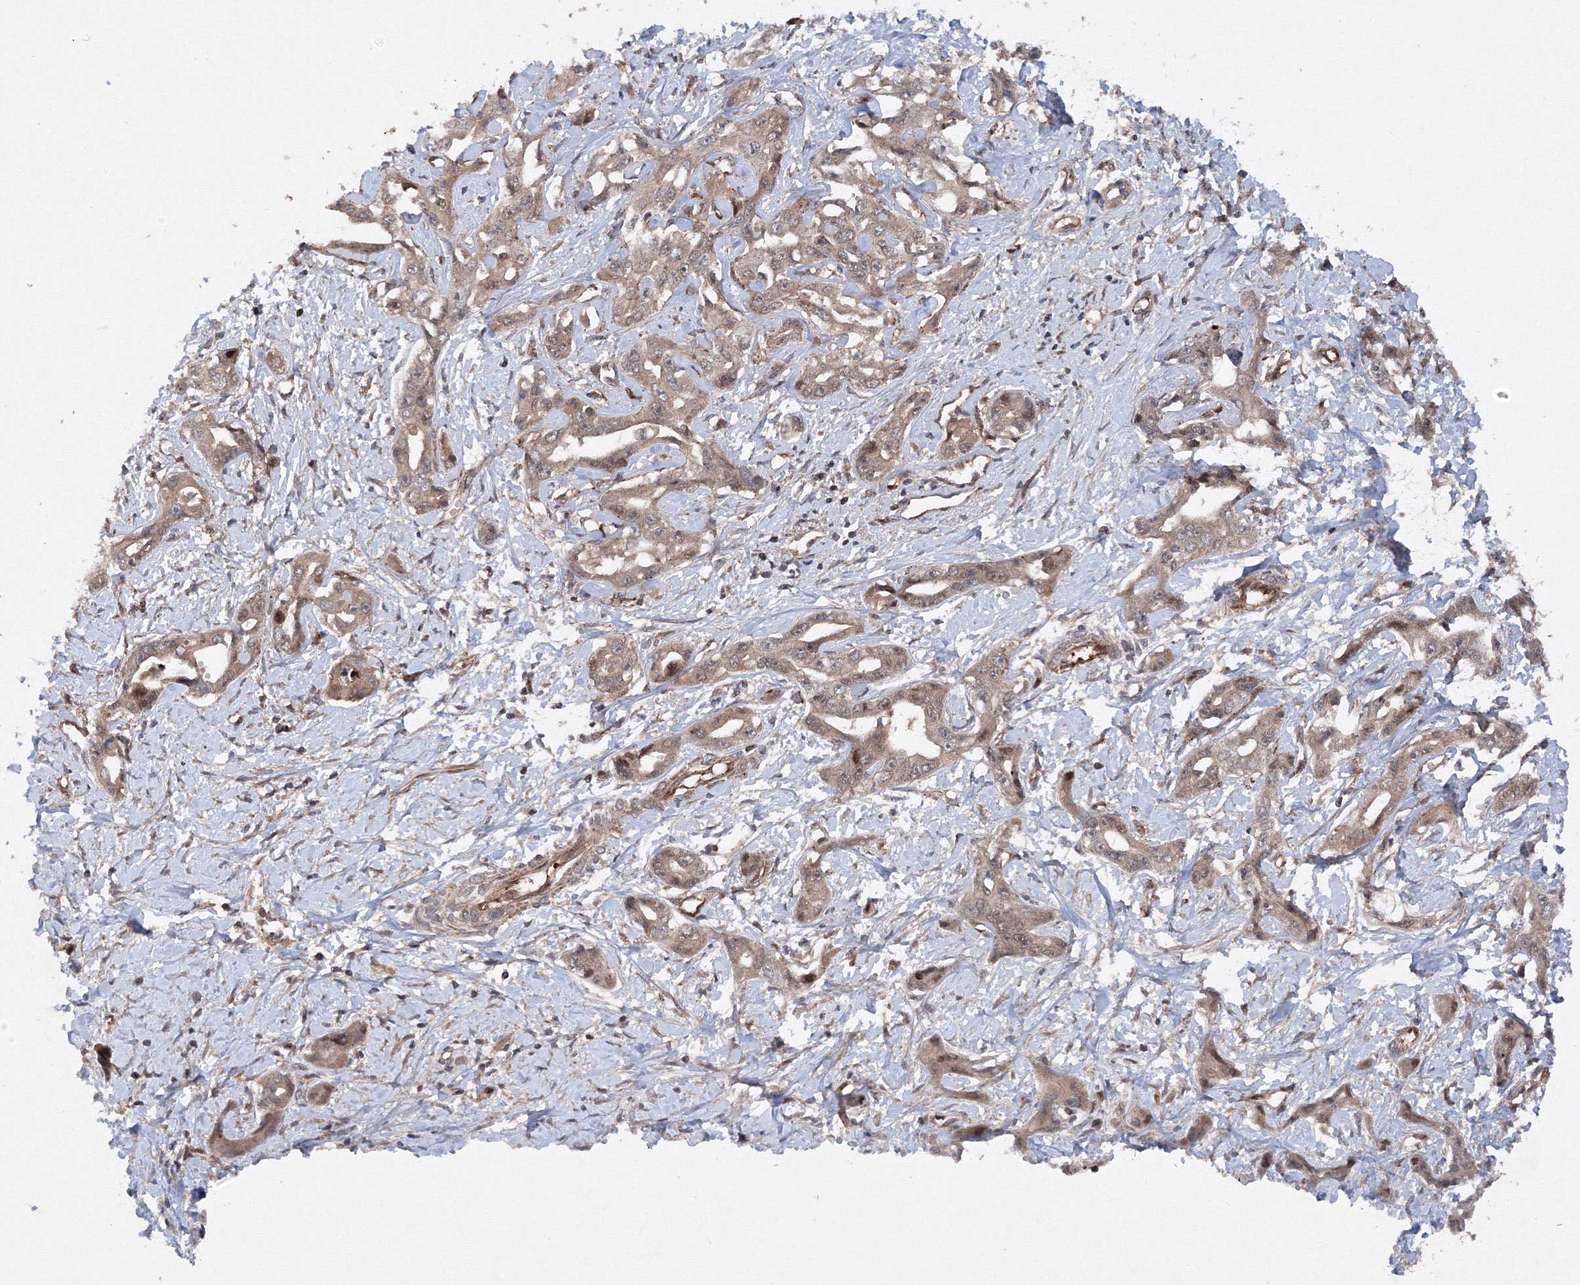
{"staining": {"intensity": "moderate", "quantity": "<25%", "location": "cytoplasmic/membranous"}, "tissue": "liver cancer", "cell_type": "Tumor cells", "image_type": "cancer", "snomed": [{"axis": "morphology", "description": "Cholangiocarcinoma"}, {"axis": "topography", "description": "Liver"}], "caption": "Liver cancer was stained to show a protein in brown. There is low levels of moderate cytoplasmic/membranous positivity in about <25% of tumor cells.", "gene": "DCTD", "patient": {"sex": "male", "age": 59}}